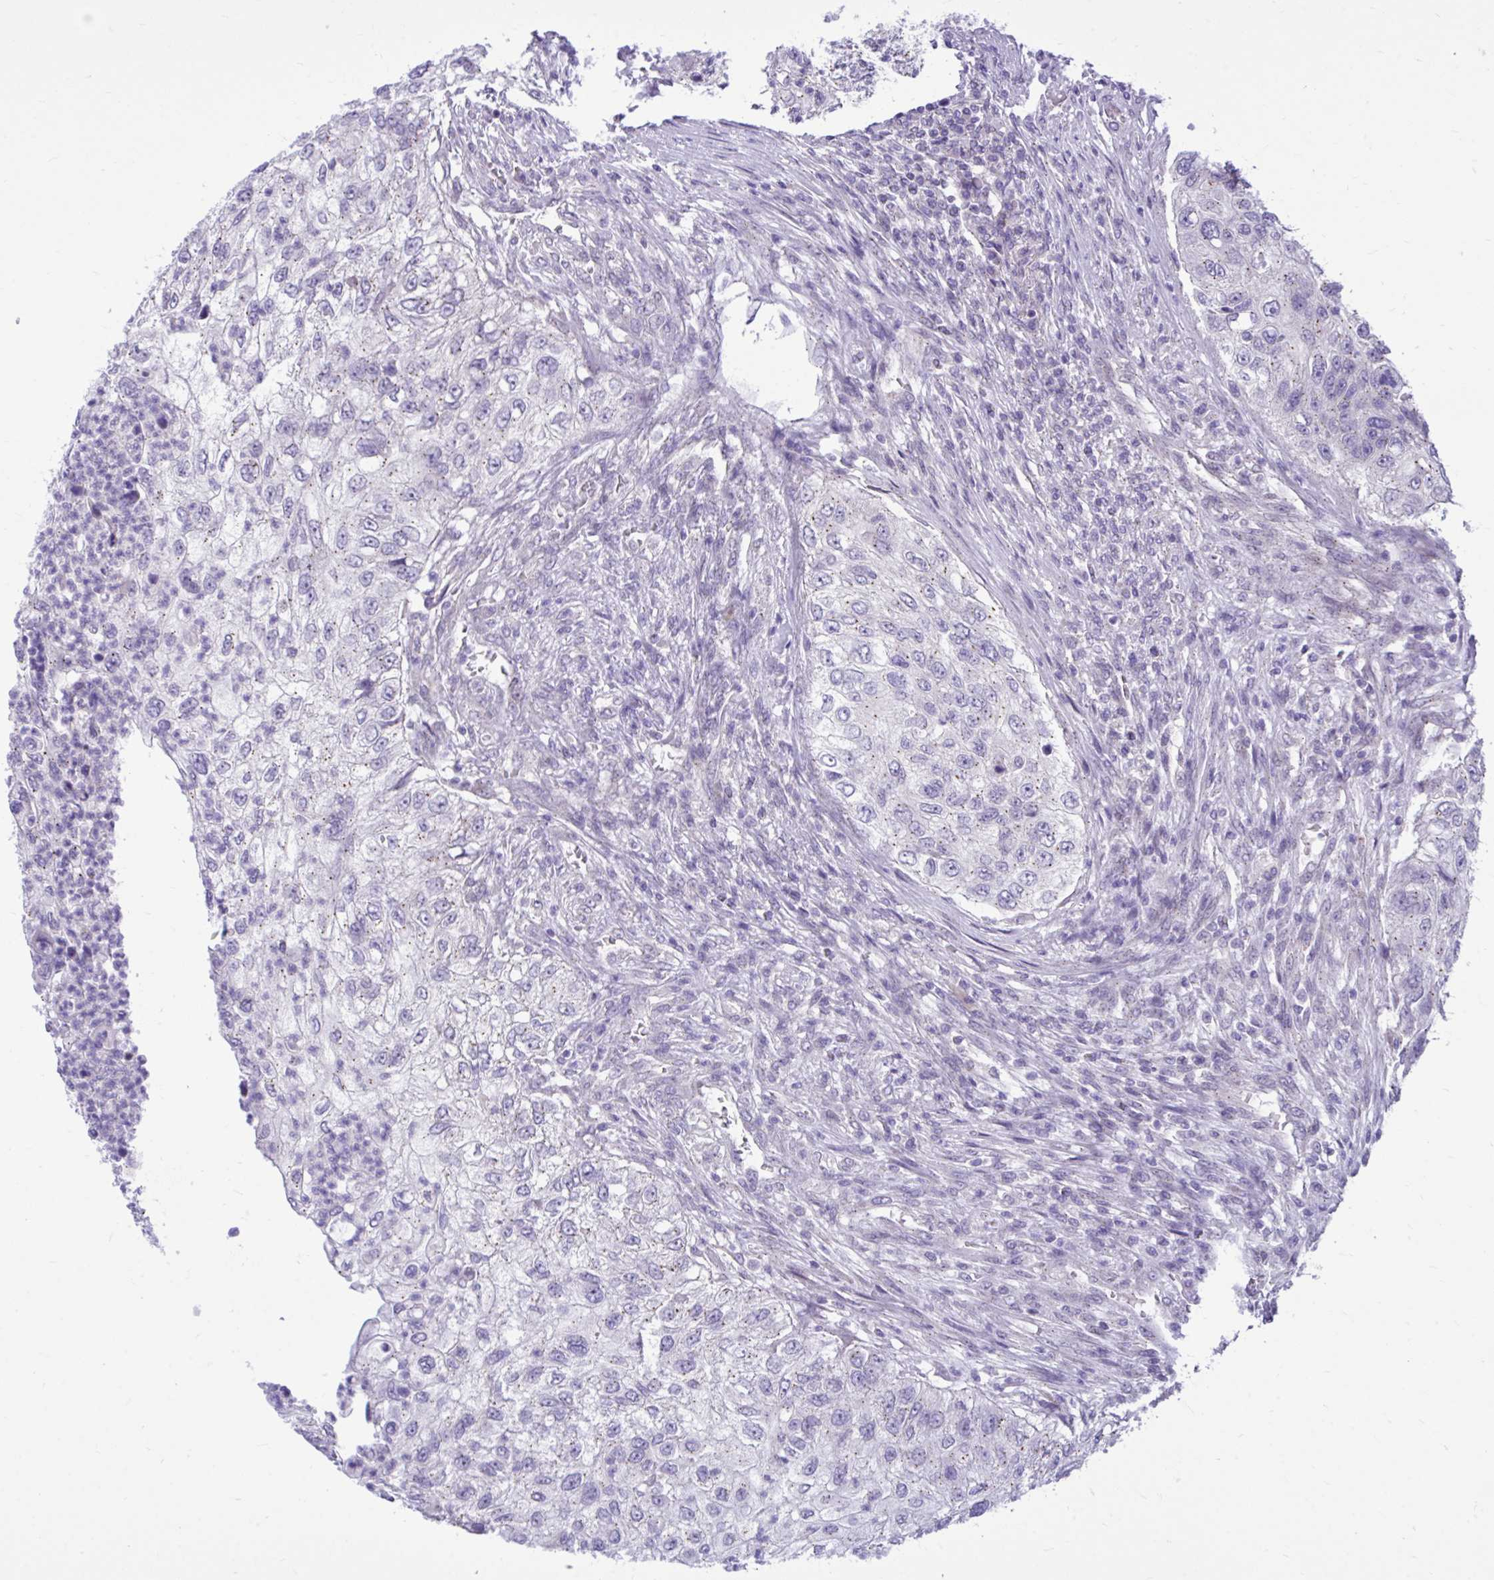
{"staining": {"intensity": "weak", "quantity": "<25%", "location": "cytoplasmic/membranous"}, "tissue": "urothelial cancer", "cell_type": "Tumor cells", "image_type": "cancer", "snomed": [{"axis": "morphology", "description": "Urothelial carcinoma, High grade"}, {"axis": "topography", "description": "Urinary bladder"}], "caption": "Immunohistochemical staining of human high-grade urothelial carcinoma exhibits no significant expression in tumor cells.", "gene": "CEACAM18", "patient": {"sex": "female", "age": 60}}